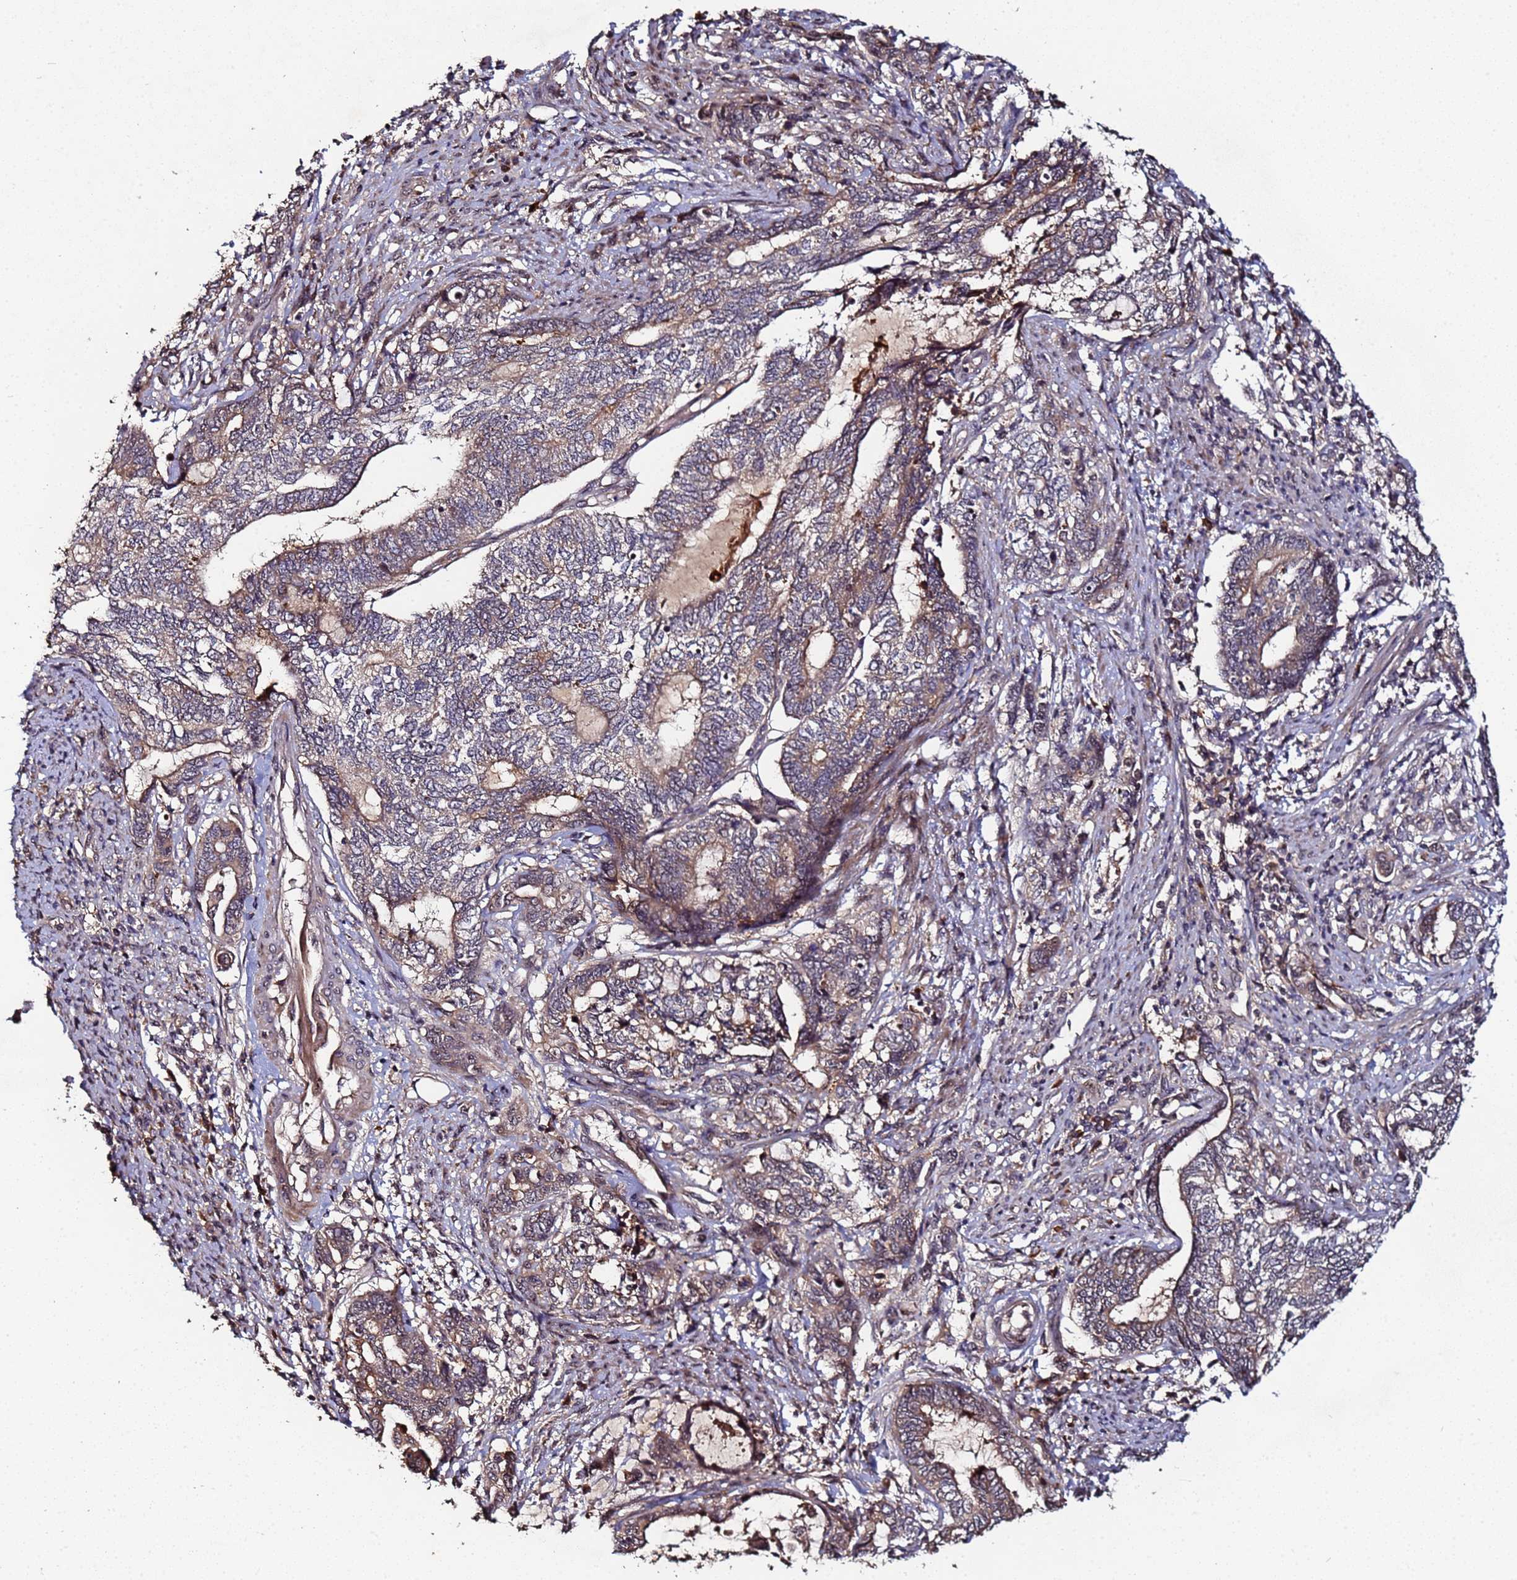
{"staining": {"intensity": "moderate", "quantity": "25%-75%", "location": "cytoplasmic/membranous"}, "tissue": "endometrial cancer", "cell_type": "Tumor cells", "image_type": "cancer", "snomed": [{"axis": "morphology", "description": "Adenocarcinoma, NOS"}, {"axis": "topography", "description": "Uterus"}, {"axis": "topography", "description": "Endometrium"}], "caption": "IHC photomicrograph of endometrial cancer (adenocarcinoma) stained for a protein (brown), which shows medium levels of moderate cytoplasmic/membranous staining in approximately 25%-75% of tumor cells.", "gene": "OSER1", "patient": {"sex": "female", "age": 70}}